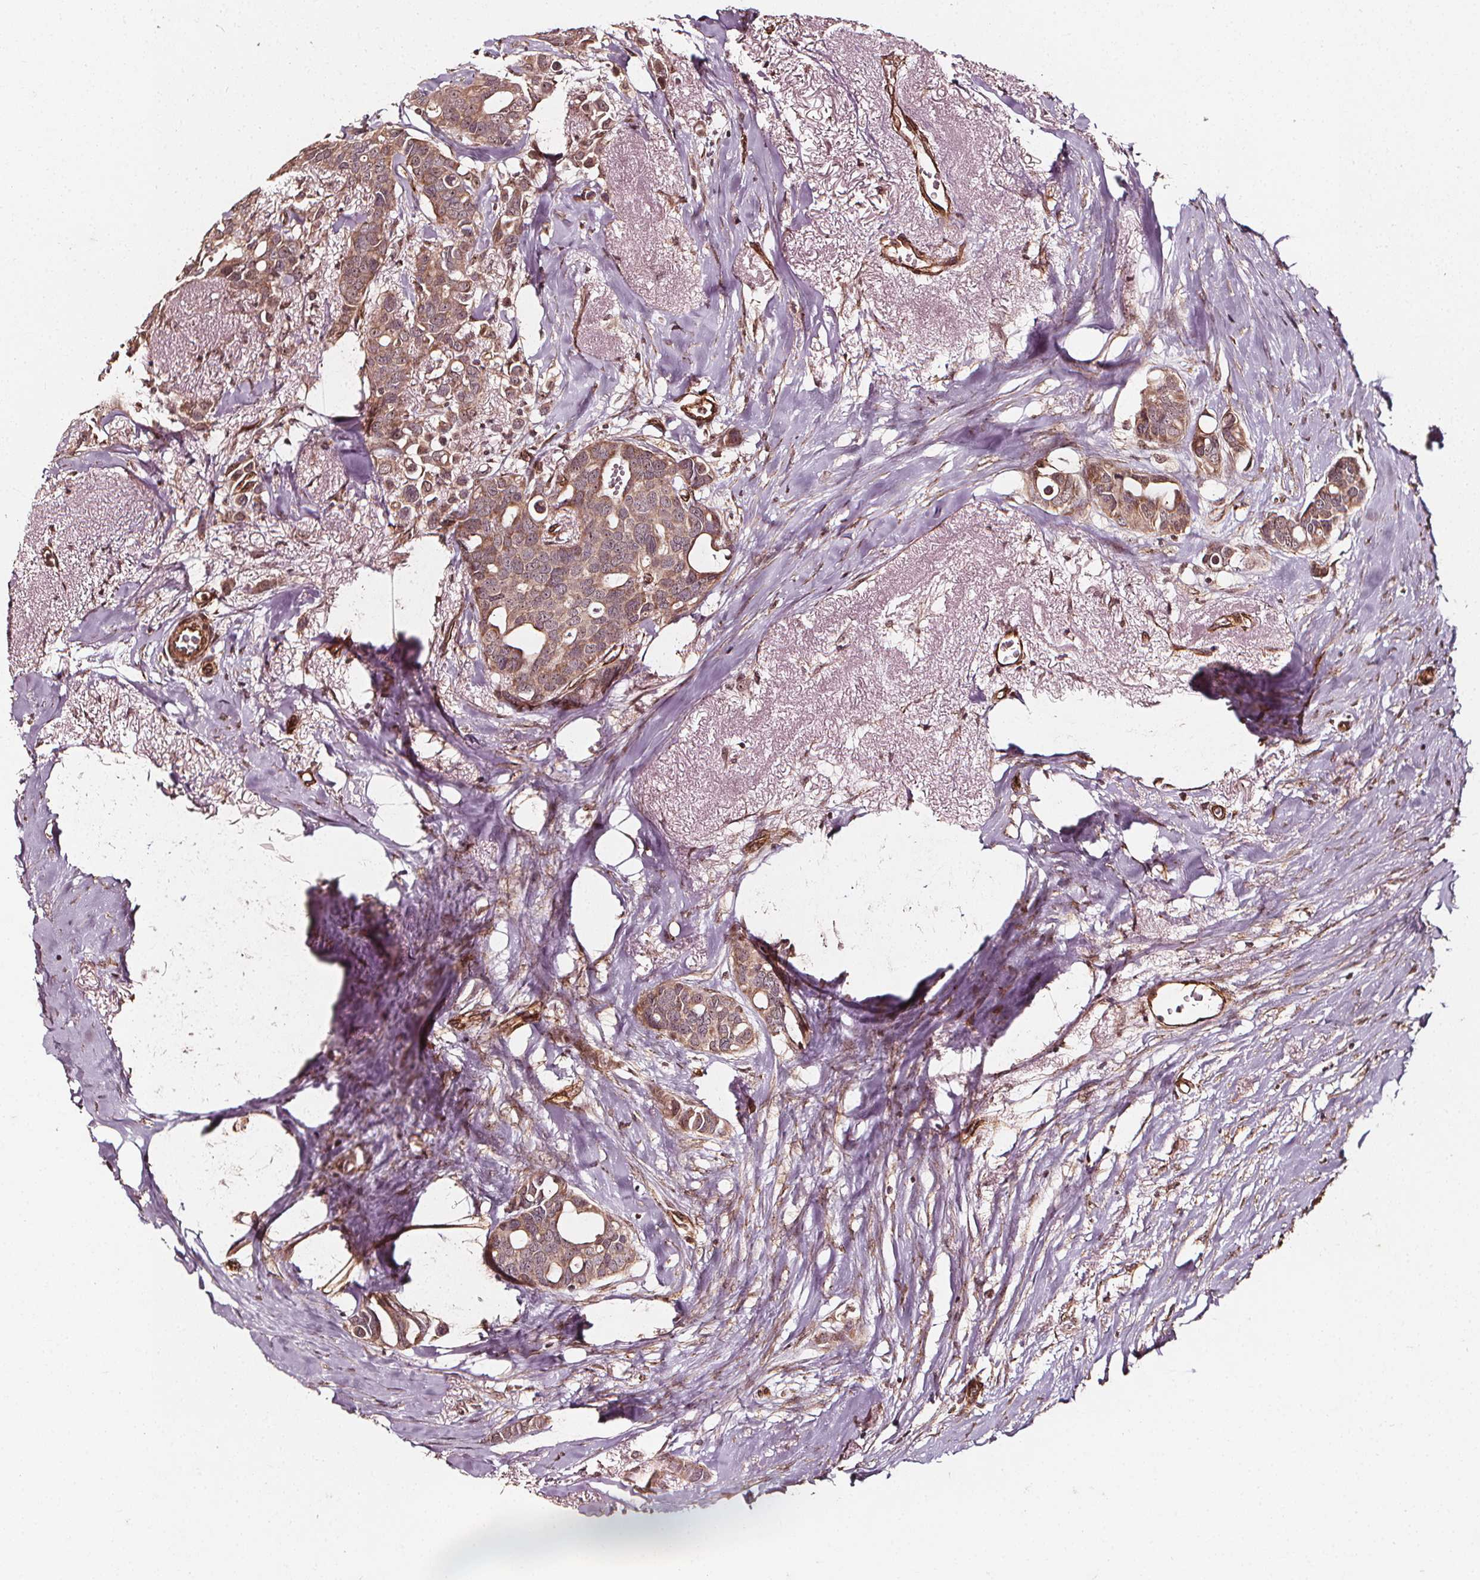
{"staining": {"intensity": "moderate", "quantity": ">75%", "location": "cytoplasmic/membranous"}, "tissue": "breast cancer", "cell_type": "Tumor cells", "image_type": "cancer", "snomed": [{"axis": "morphology", "description": "Duct carcinoma"}, {"axis": "topography", "description": "Breast"}], "caption": "About >75% of tumor cells in breast cancer demonstrate moderate cytoplasmic/membranous protein staining as visualized by brown immunohistochemical staining.", "gene": "EXOSC9", "patient": {"sex": "female", "age": 54}}